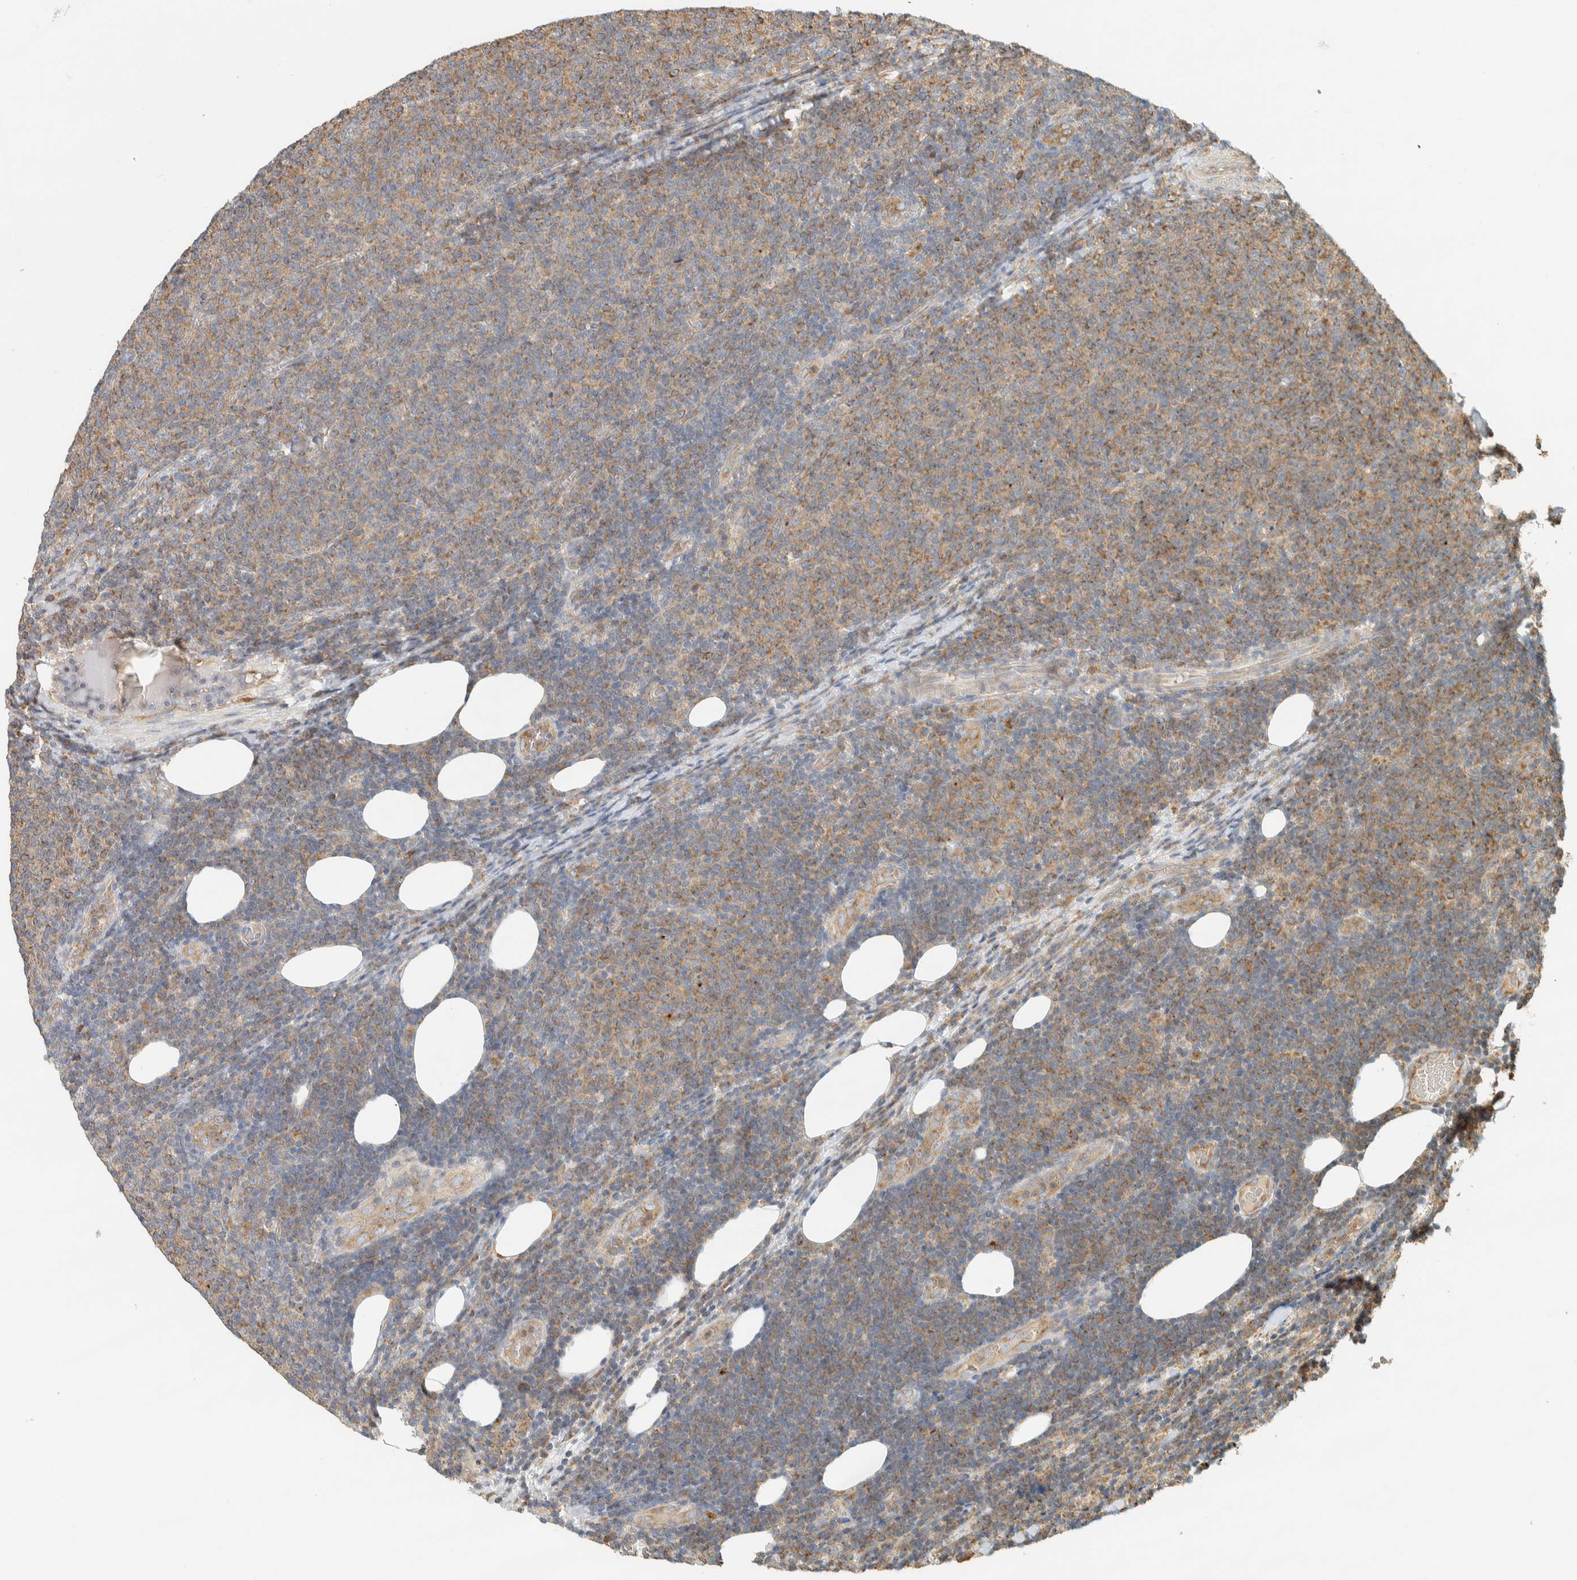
{"staining": {"intensity": "weak", "quantity": ">75%", "location": "cytoplasmic/membranous"}, "tissue": "lymphoma", "cell_type": "Tumor cells", "image_type": "cancer", "snomed": [{"axis": "morphology", "description": "Malignant lymphoma, non-Hodgkin's type, Low grade"}, {"axis": "topography", "description": "Lymph node"}], "caption": "Human lymphoma stained with a protein marker exhibits weak staining in tumor cells.", "gene": "RAB11FIP1", "patient": {"sex": "male", "age": 66}}